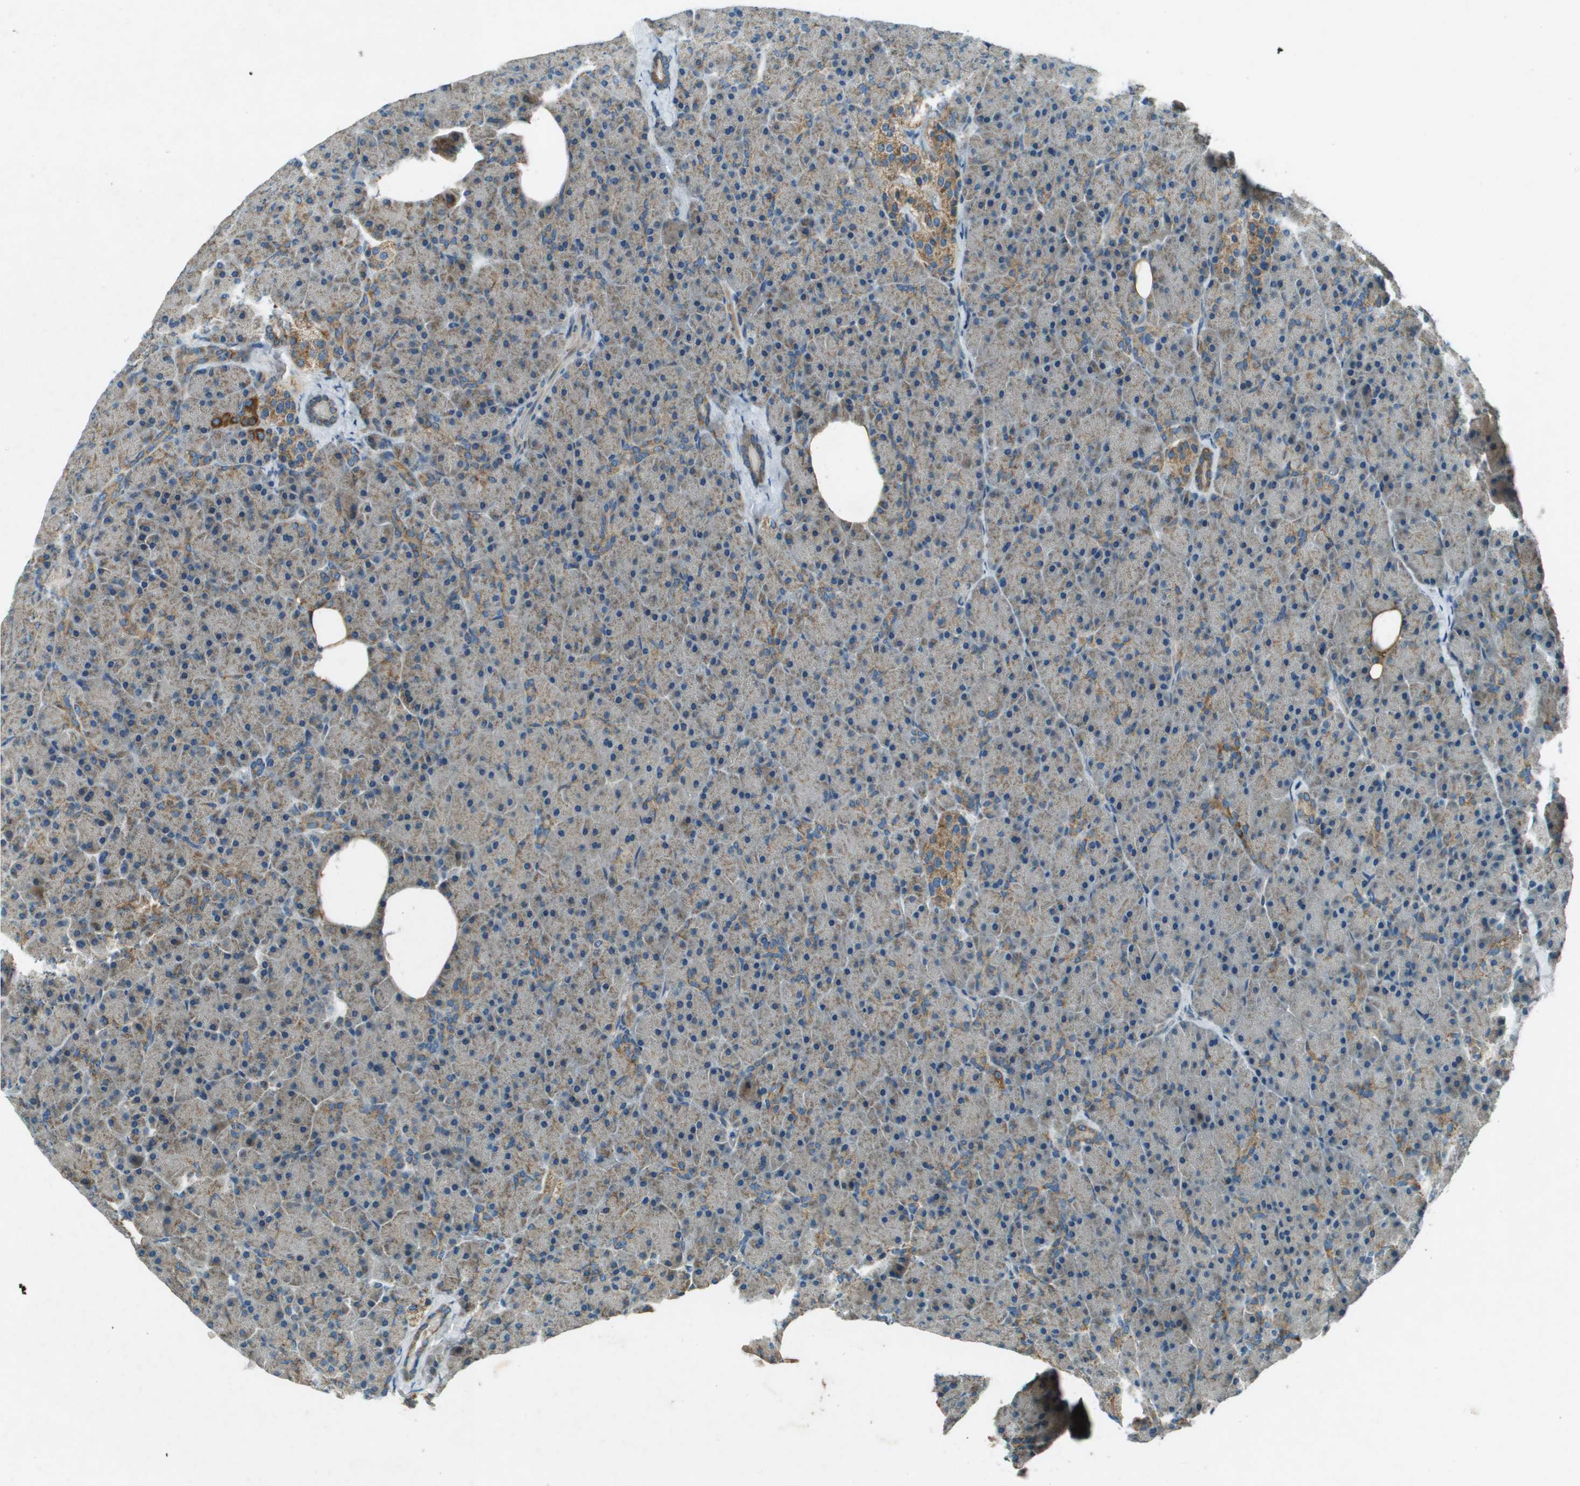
{"staining": {"intensity": "moderate", "quantity": "25%-75%", "location": "cytoplasmic/membranous"}, "tissue": "pancreas", "cell_type": "Exocrine glandular cells", "image_type": "normal", "snomed": [{"axis": "morphology", "description": "Normal tissue, NOS"}, {"axis": "topography", "description": "Pancreas"}], "caption": "Exocrine glandular cells show medium levels of moderate cytoplasmic/membranous positivity in about 25%-75% of cells in normal human pancreas.", "gene": "MIGA1", "patient": {"sex": "female", "age": 35}}